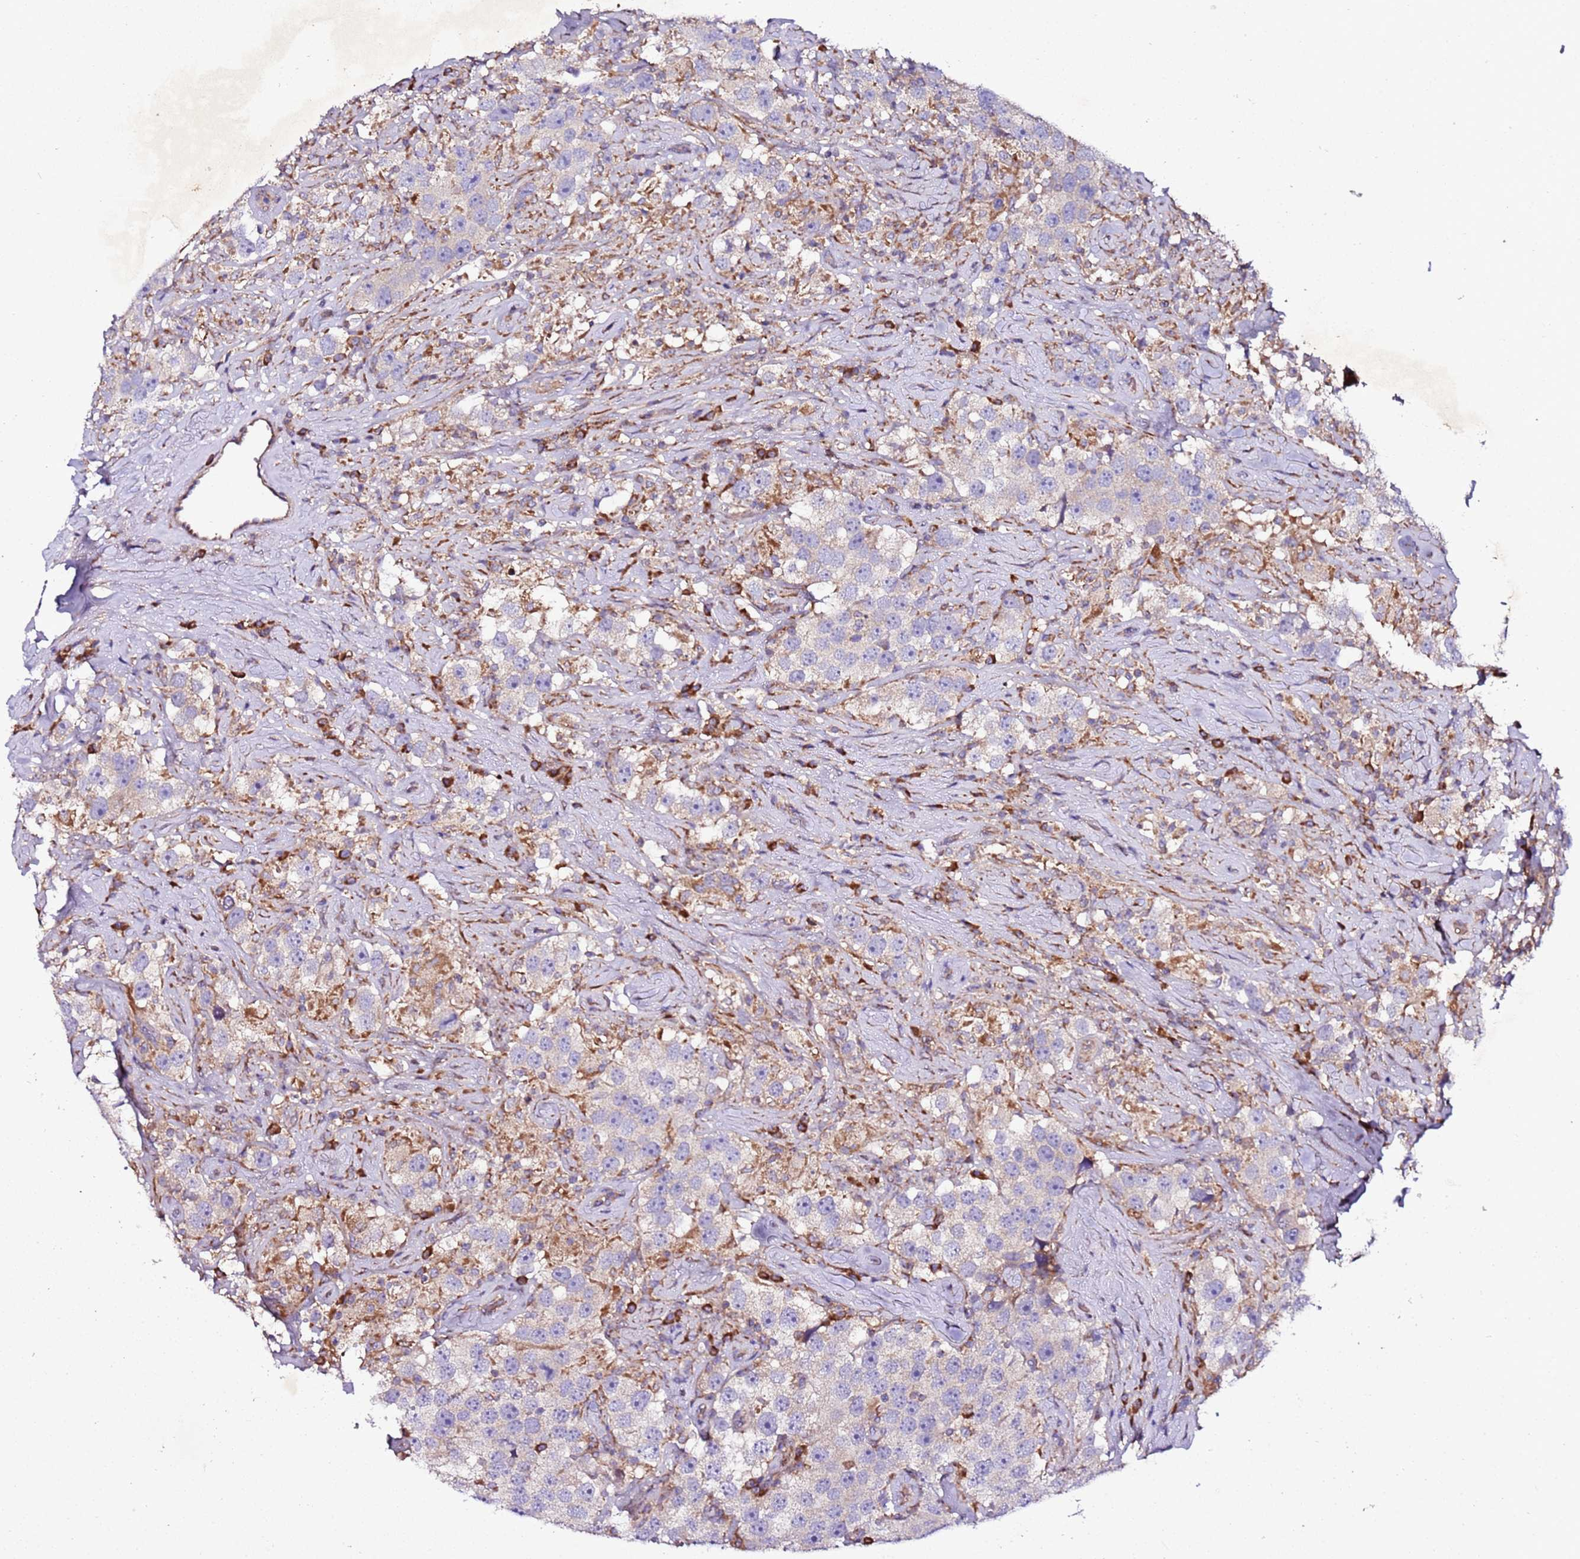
{"staining": {"intensity": "negative", "quantity": "none", "location": "none"}, "tissue": "testis cancer", "cell_type": "Tumor cells", "image_type": "cancer", "snomed": [{"axis": "morphology", "description": "Seminoma, NOS"}, {"axis": "topography", "description": "Testis"}], "caption": "DAB (3,3'-diaminobenzidine) immunohistochemical staining of human testis cancer (seminoma) shows no significant staining in tumor cells. (Stains: DAB (3,3'-diaminobenzidine) immunohistochemistry with hematoxylin counter stain, Microscopy: brightfield microscopy at high magnification).", "gene": "C19orf12", "patient": {"sex": "male", "age": 49}}